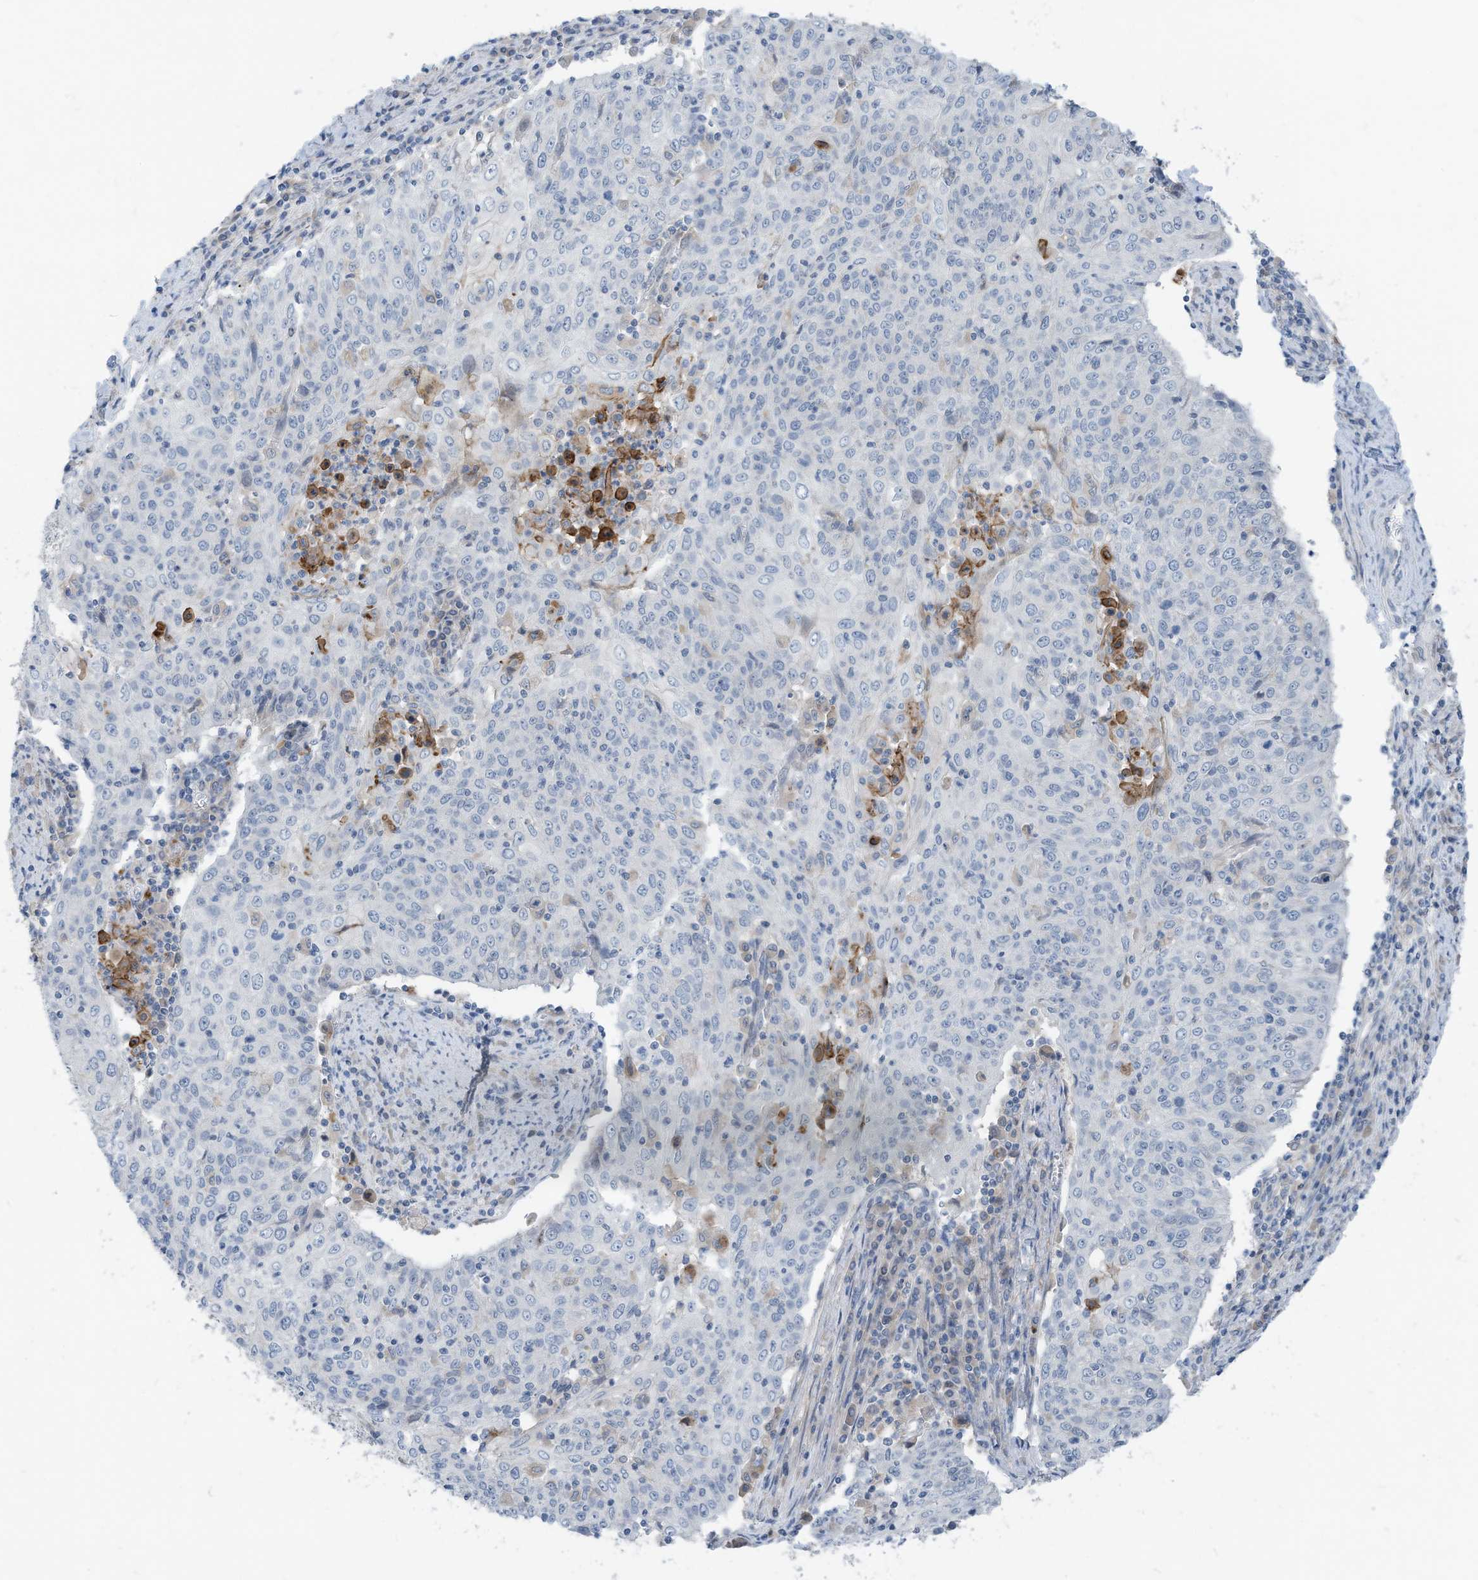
{"staining": {"intensity": "negative", "quantity": "none", "location": "none"}, "tissue": "cervical cancer", "cell_type": "Tumor cells", "image_type": "cancer", "snomed": [{"axis": "morphology", "description": "Squamous cell carcinoma, NOS"}, {"axis": "topography", "description": "Cervix"}], "caption": "Immunohistochemistry of squamous cell carcinoma (cervical) shows no staining in tumor cells. (IHC, brightfield microscopy, high magnification).", "gene": "LDAH", "patient": {"sex": "female", "age": 48}}